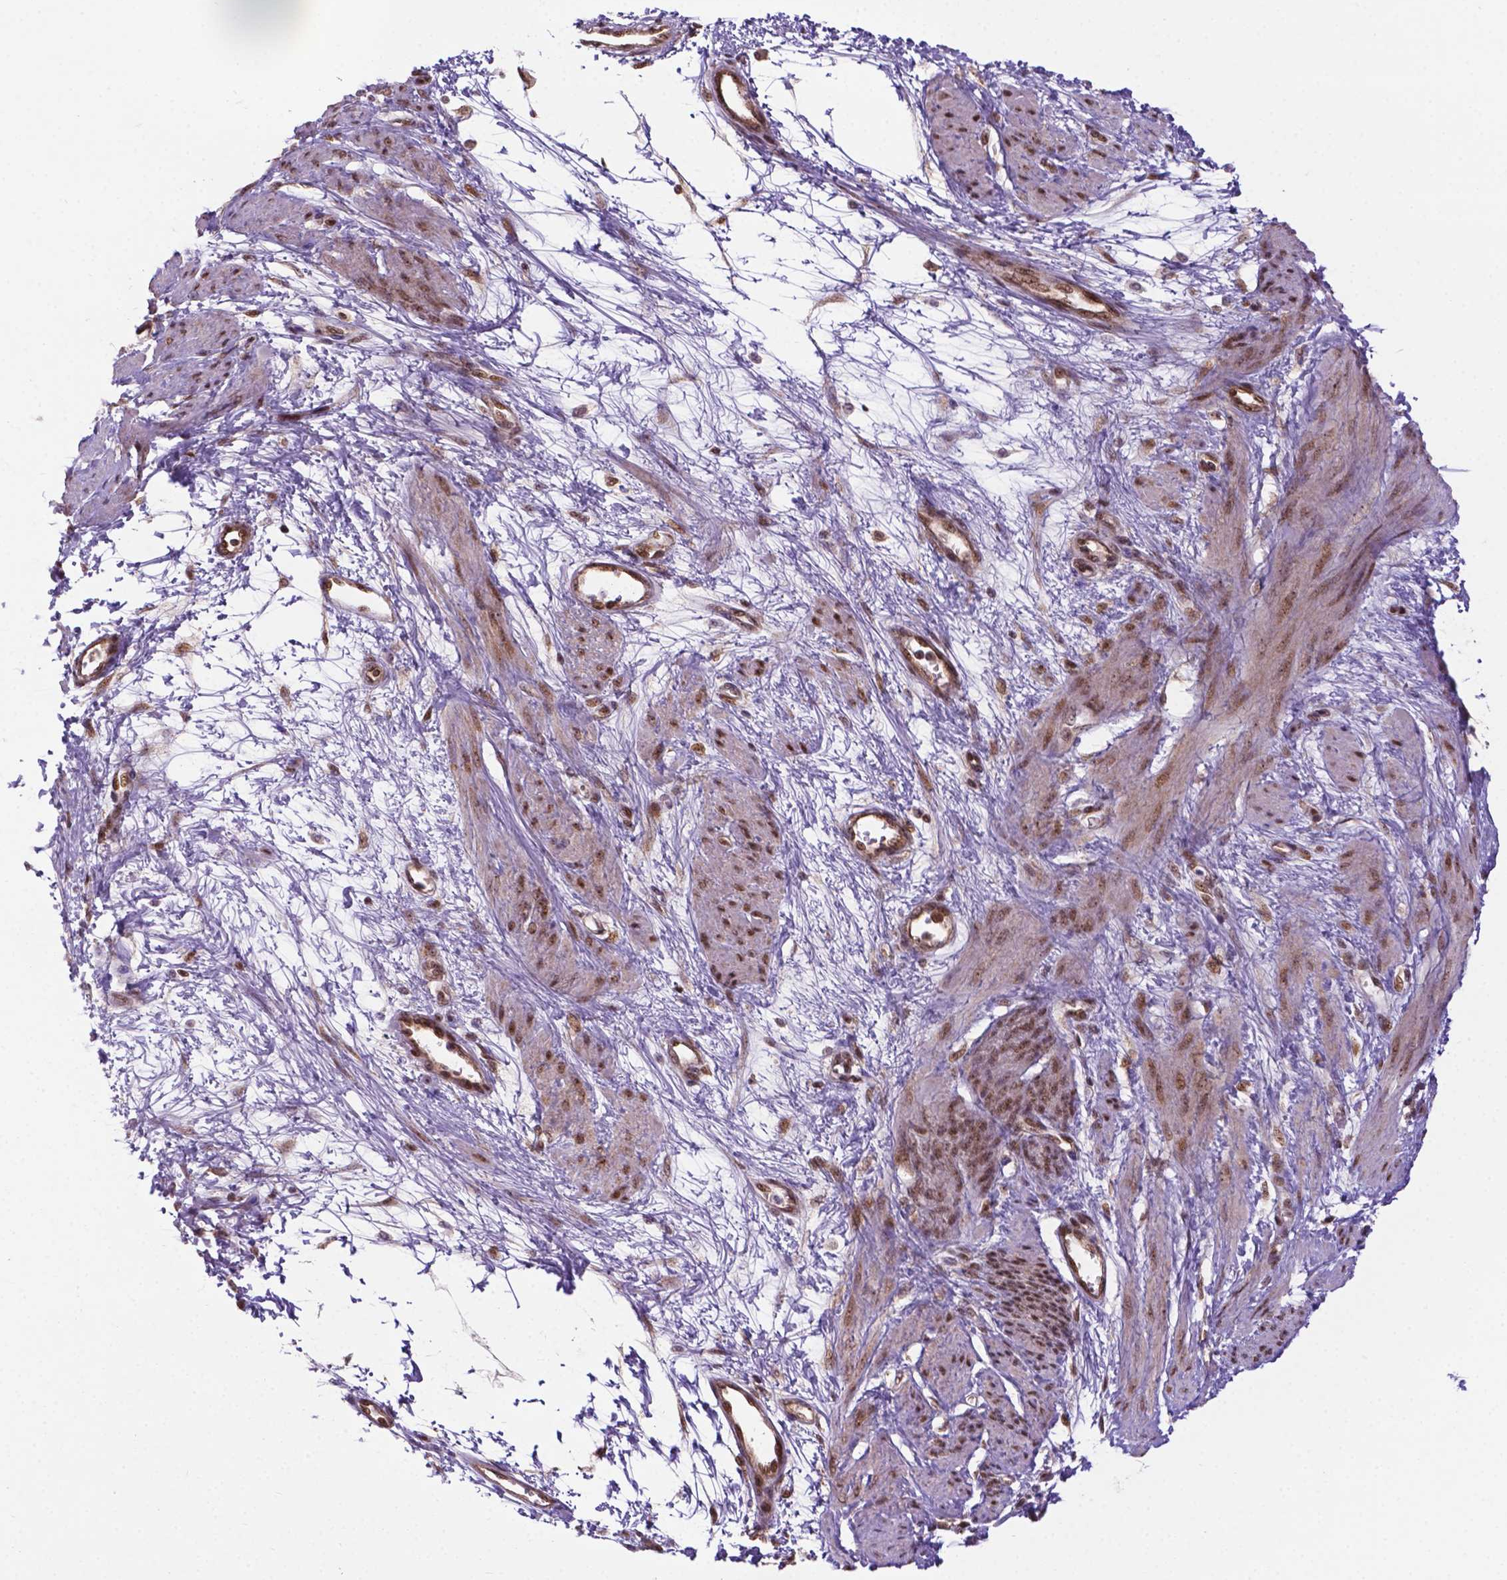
{"staining": {"intensity": "moderate", "quantity": ">75%", "location": "nuclear"}, "tissue": "smooth muscle", "cell_type": "Smooth muscle cells", "image_type": "normal", "snomed": [{"axis": "morphology", "description": "Normal tissue, NOS"}, {"axis": "topography", "description": "Smooth muscle"}, {"axis": "topography", "description": "Uterus"}], "caption": "Unremarkable smooth muscle was stained to show a protein in brown. There is medium levels of moderate nuclear positivity in approximately >75% of smooth muscle cells. The protein is shown in brown color, while the nuclei are stained blue.", "gene": "CSNK2A1", "patient": {"sex": "female", "age": 39}}